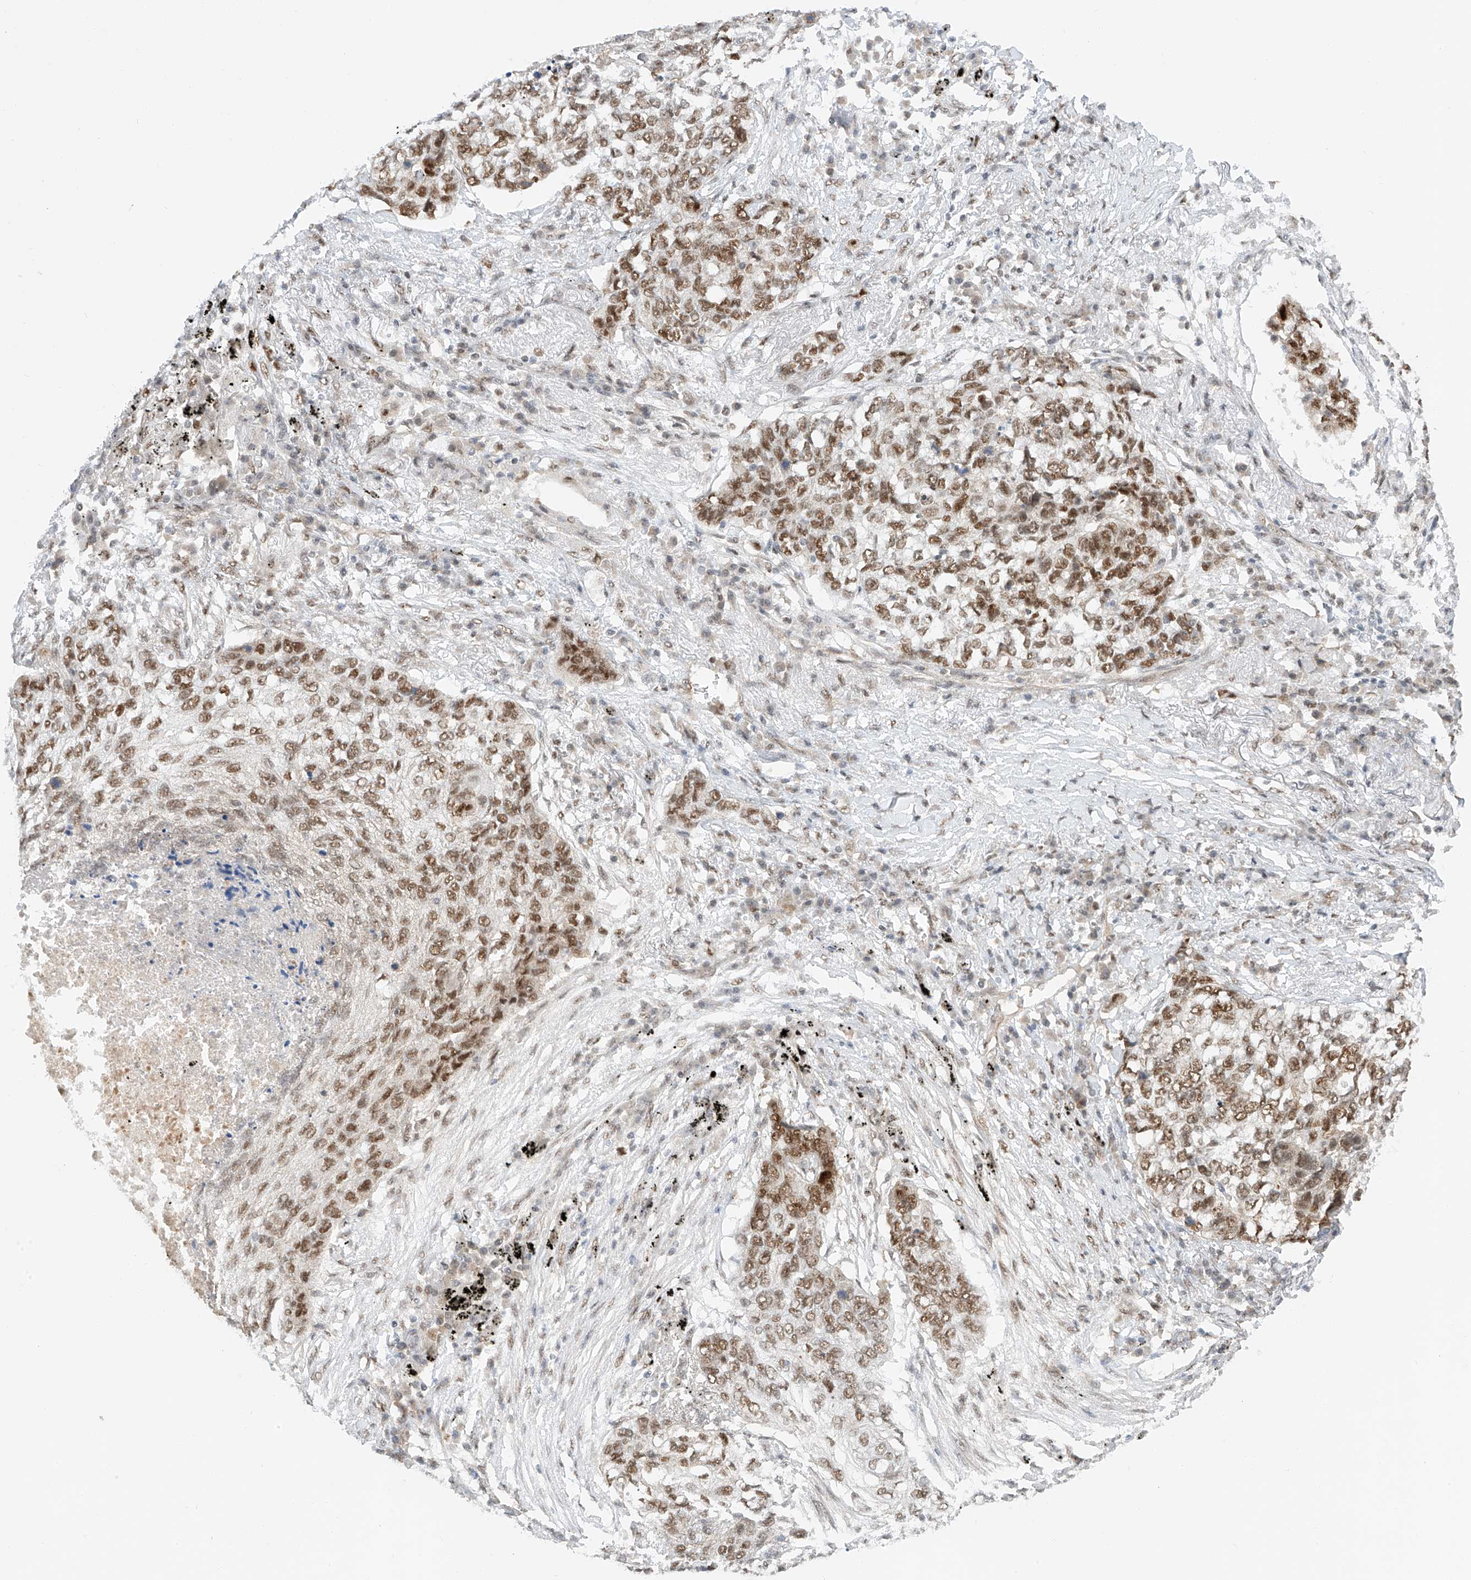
{"staining": {"intensity": "moderate", "quantity": ">75%", "location": "nuclear"}, "tissue": "lung cancer", "cell_type": "Tumor cells", "image_type": "cancer", "snomed": [{"axis": "morphology", "description": "Squamous cell carcinoma, NOS"}, {"axis": "topography", "description": "Lung"}], "caption": "This is an image of immunohistochemistry staining of squamous cell carcinoma (lung), which shows moderate staining in the nuclear of tumor cells.", "gene": "POGK", "patient": {"sex": "female", "age": 63}}